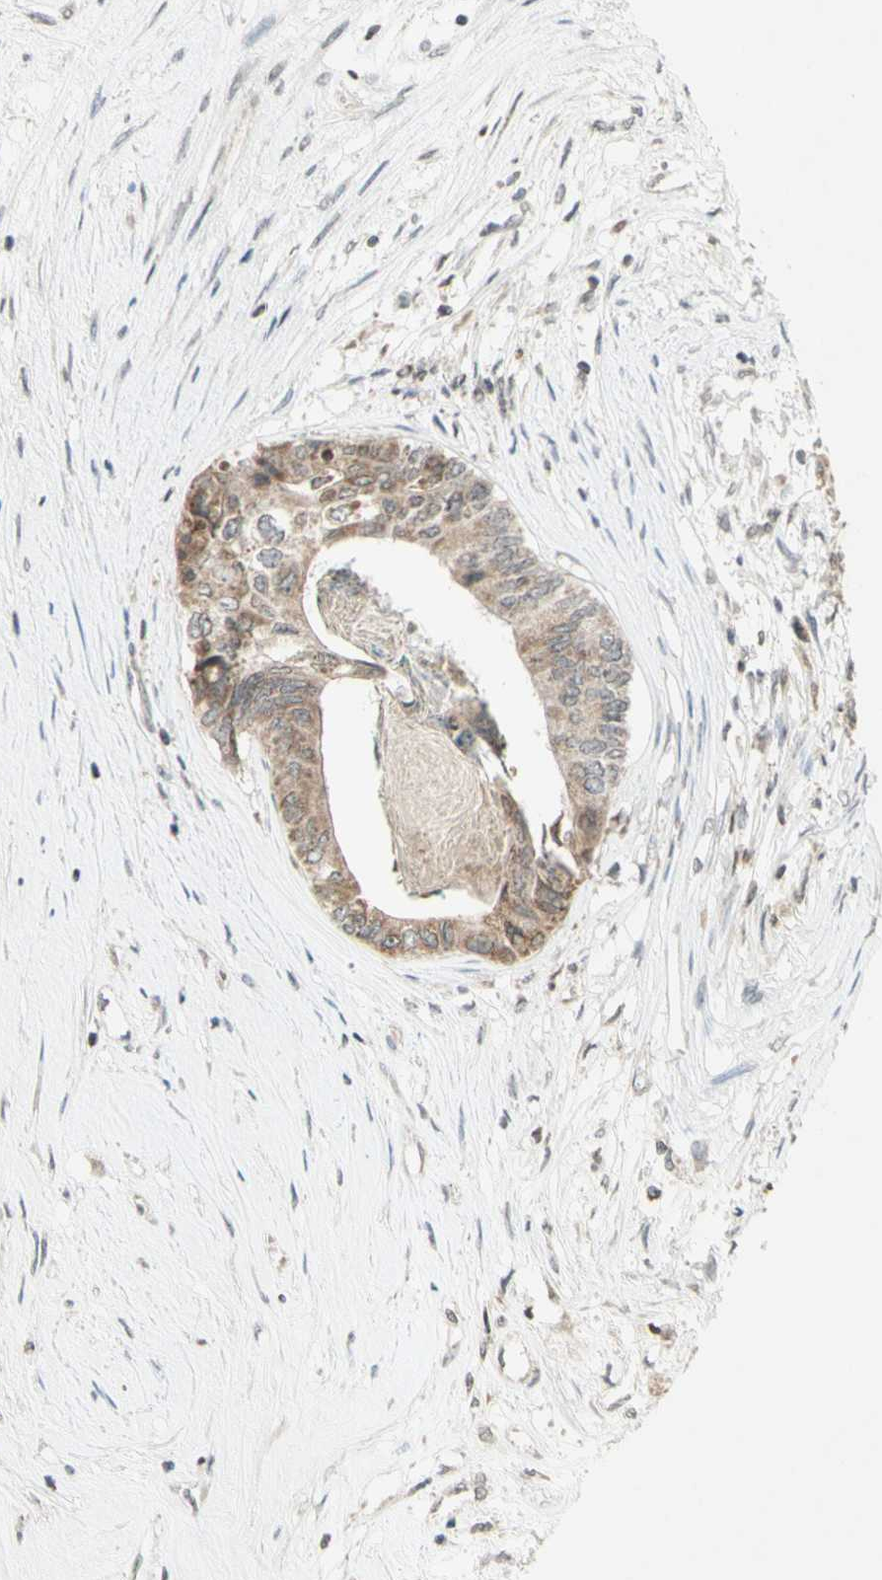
{"staining": {"intensity": "weak", "quantity": ">75%", "location": "cytoplasmic/membranous"}, "tissue": "colorectal cancer", "cell_type": "Tumor cells", "image_type": "cancer", "snomed": [{"axis": "morphology", "description": "Adenocarcinoma, NOS"}, {"axis": "topography", "description": "Rectum"}], "caption": "Adenocarcinoma (colorectal) stained for a protein (brown) shows weak cytoplasmic/membranous positive staining in about >75% of tumor cells.", "gene": "CCNI", "patient": {"sex": "male", "age": 63}}